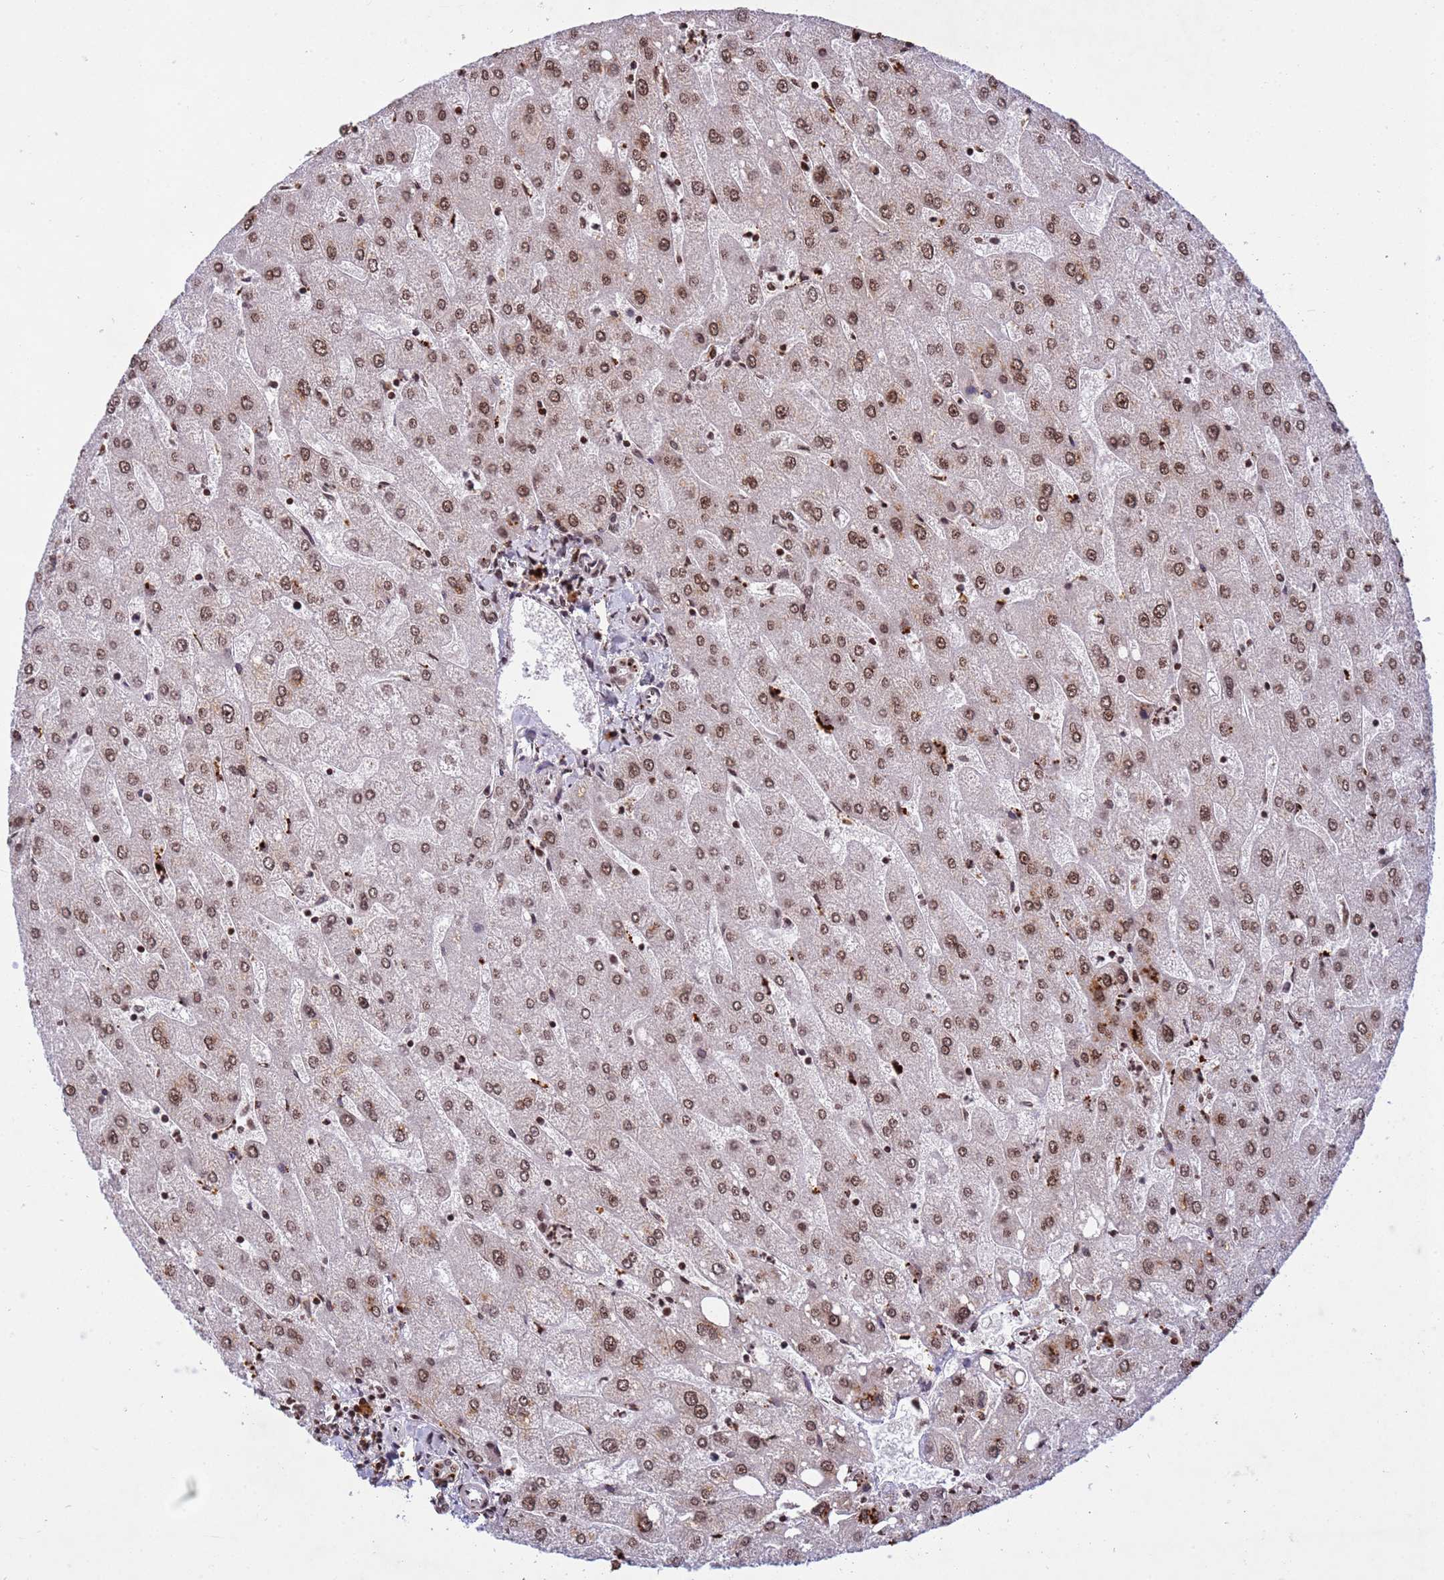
{"staining": {"intensity": "strong", "quantity": ">75%", "location": "nuclear"}, "tissue": "liver", "cell_type": "Cholangiocytes", "image_type": "normal", "snomed": [{"axis": "morphology", "description": "Normal tissue, NOS"}, {"axis": "topography", "description": "Liver"}], "caption": "Protein expression analysis of benign human liver reveals strong nuclear positivity in approximately >75% of cholangiocytes. Ihc stains the protein in brown and the nuclei are stained blue.", "gene": "H3", "patient": {"sex": "male", "age": 67}}